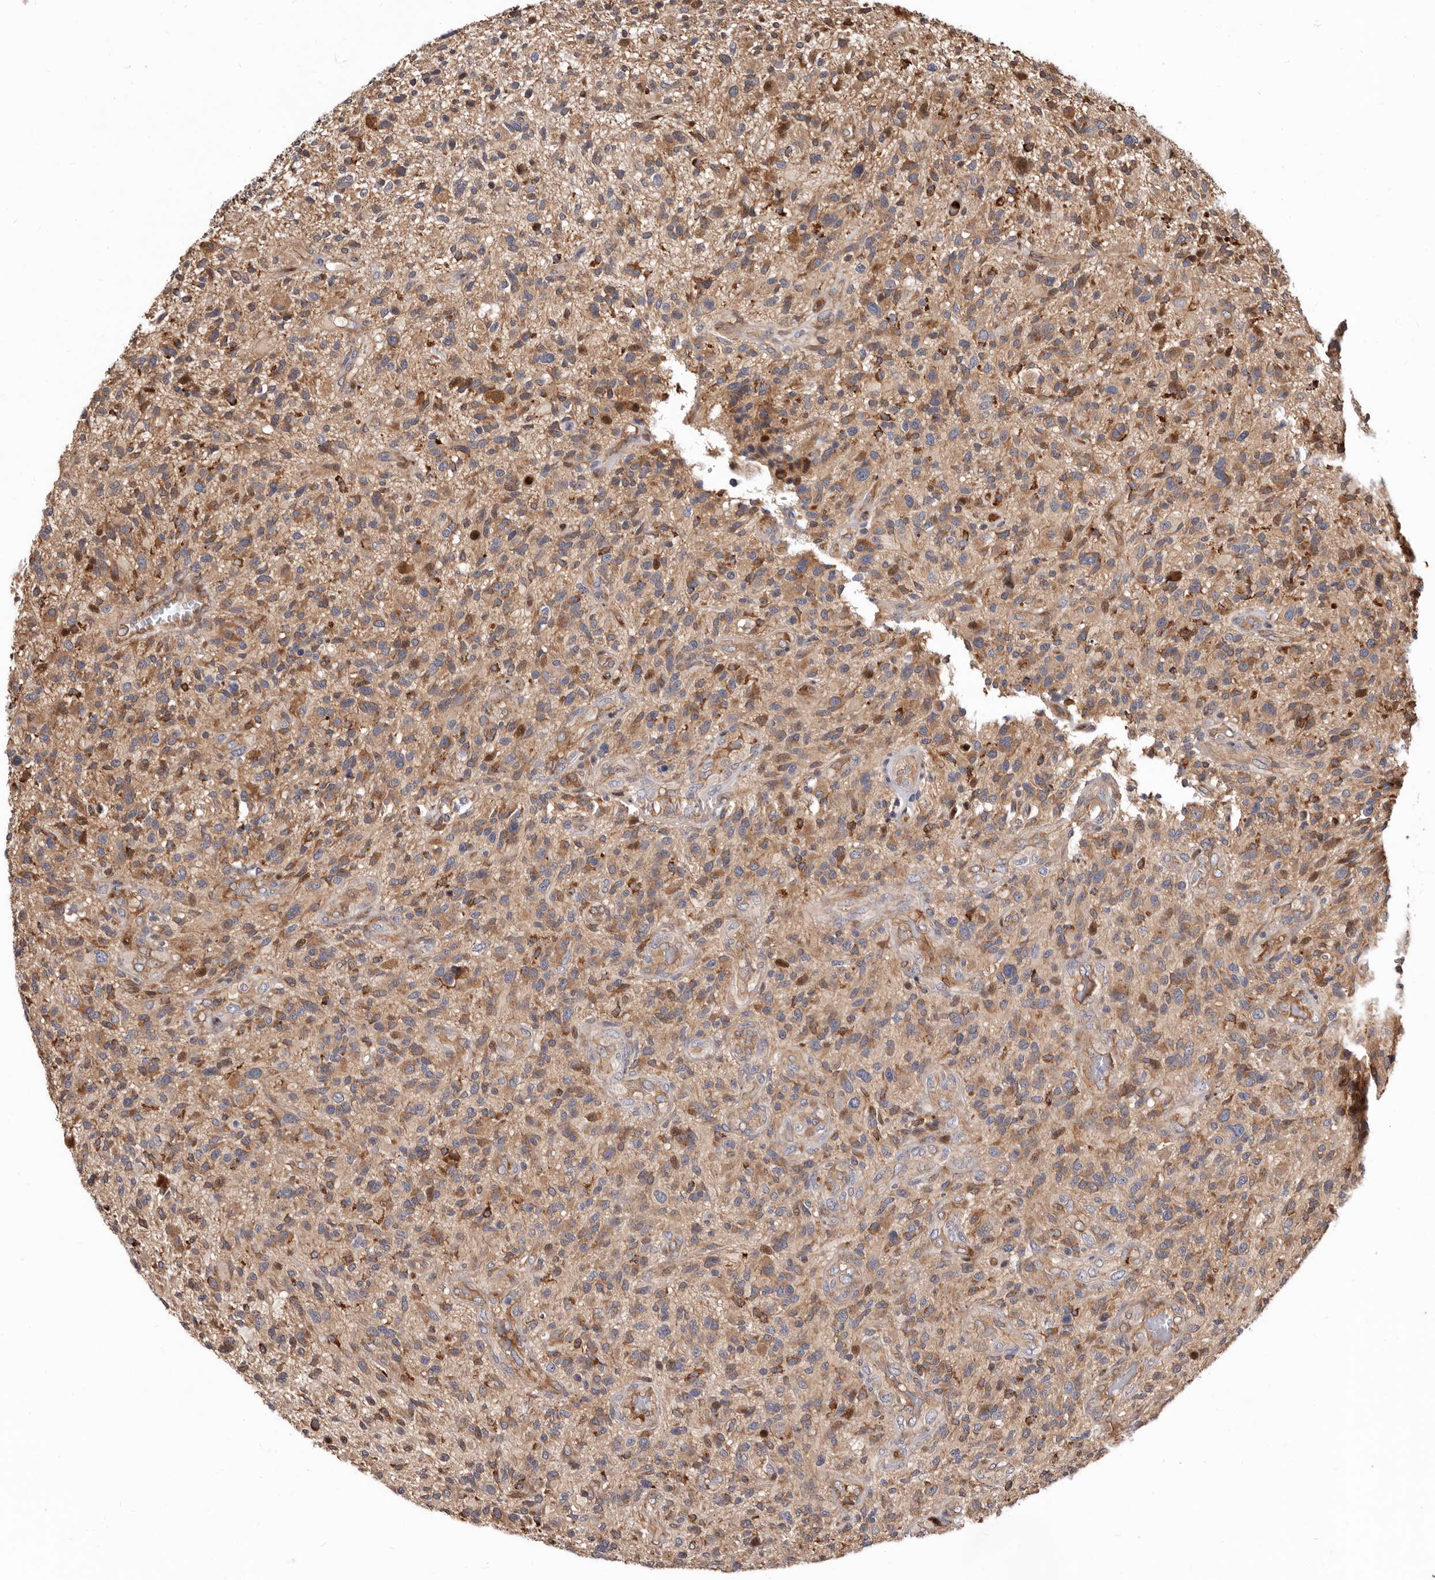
{"staining": {"intensity": "moderate", "quantity": ">75%", "location": "cytoplasmic/membranous"}, "tissue": "glioma", "cell_type": "Tumor cells", "image_type": "cancer", "snomed": [{"axis": "morphology", "description": "Glioma, malignant, High grade"}, {"axis": "topography", "description": "Brain"}], "caption": "Malignant glioma (high-grade) stained with a protein marker displays moderate staining in tumor cells.", "gene": "WEE2", "patient": {"sex": "male", "age": 47}}